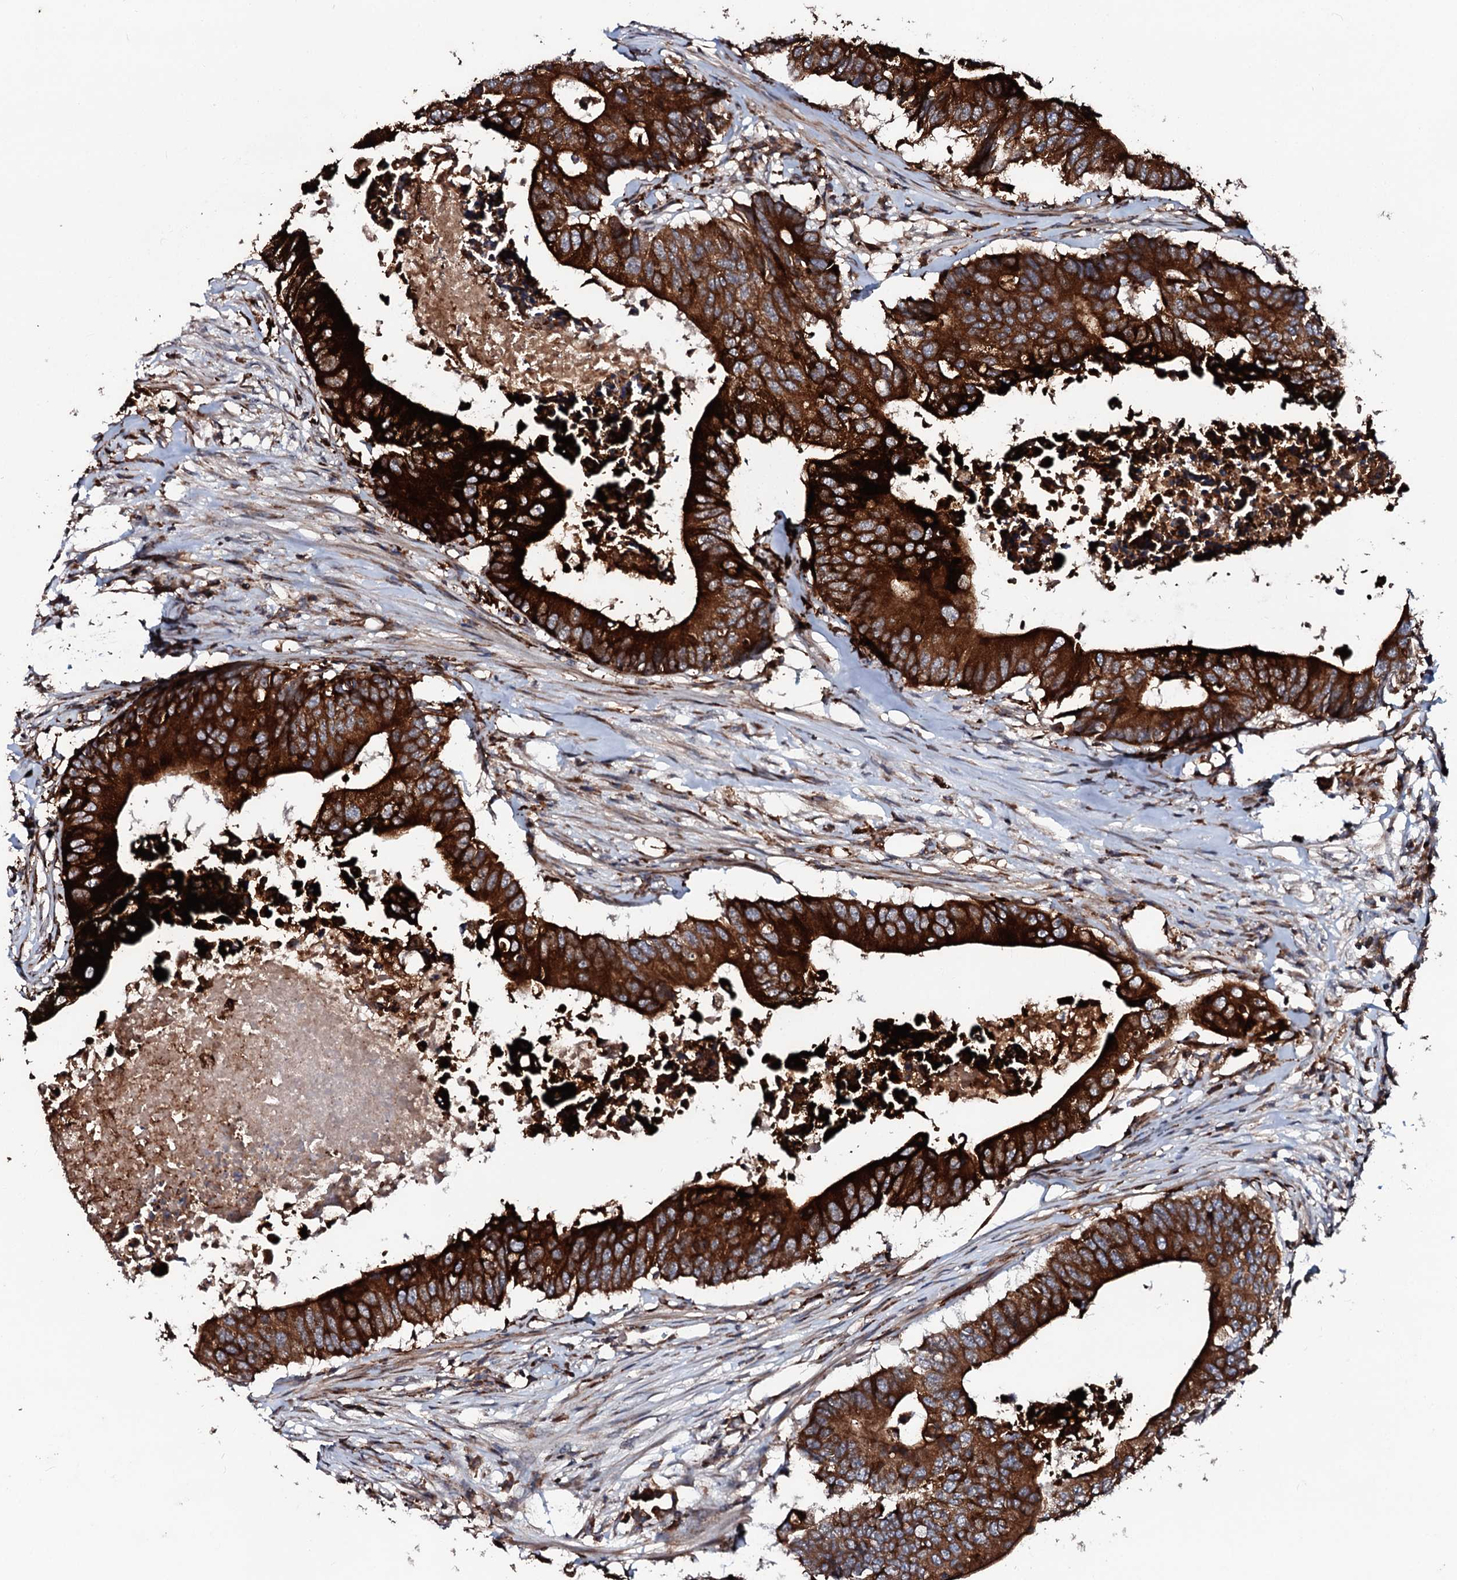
{"staining": {"intensity": "strong", "quantity": ">75%", "location": "cytoplasmic/membranous"}, "tissue": "colorectal cancer", "cell_type": "Tumor cells", "image_type": "cancer", "snomed": [{"axis": "morphology", "description": "Adenocarcinoma, NOS"}, {"axis": "topography", "description": "Colon"}], "caption": "This micrograph exhibits adenocarcinoma (colorectal) stained with IHC to label a protein in brown. The cytoplasmic/membranous of tumor cells show strong positivity for the protein. Nuclei are counter-stained blue.", "gene": "SDHAF2", "patient": {"sex": "male", "age": 71}}